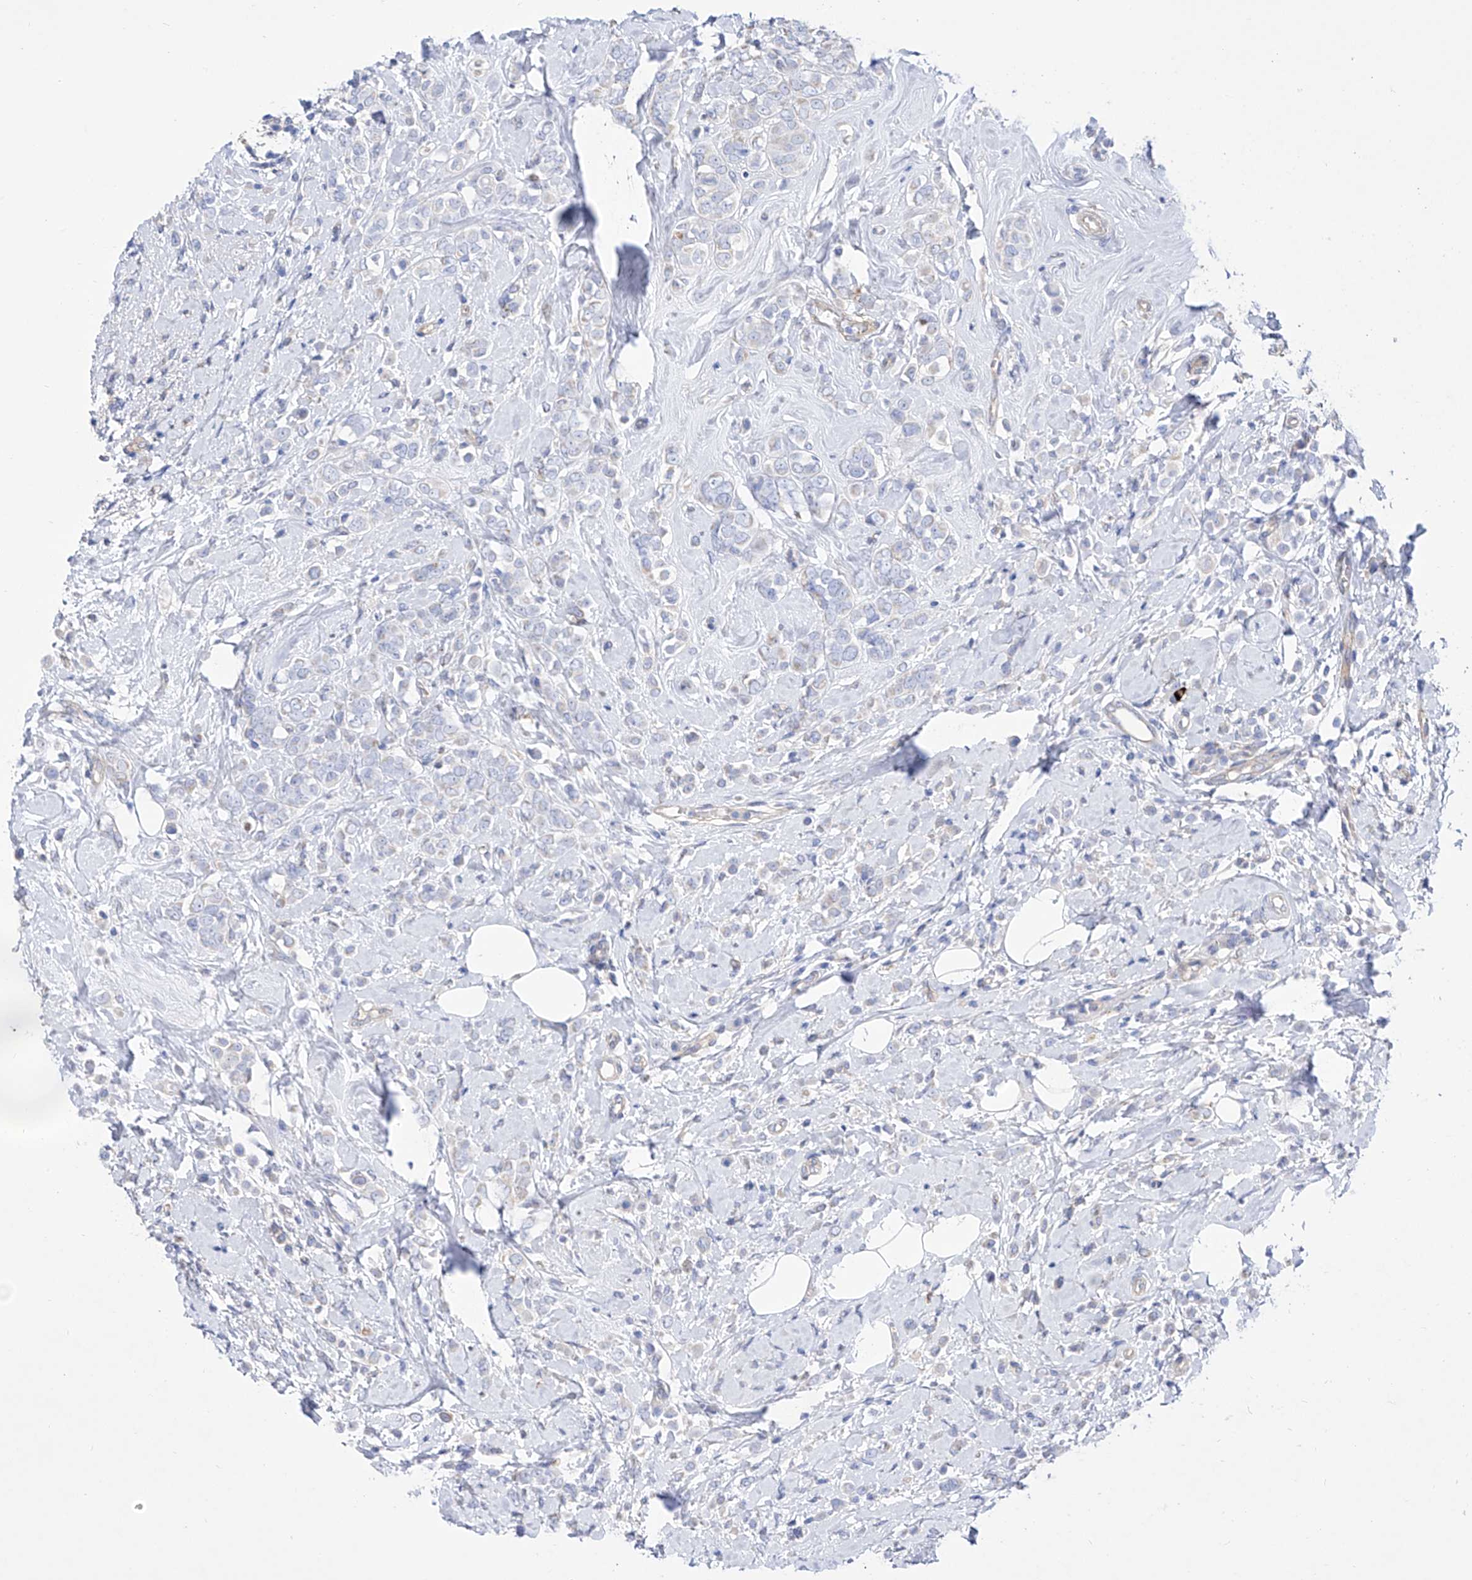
{"staining": {"intensity": "negative", "quantity": "none", "location": "none"}, "tissue": "breast cancer", "cell_type": "Tumor cells", "image_type": "cancer", "snomed": [{"axis": "morphology", "description": "Lobular carcinoma"}, {"axis": "topography", "description": "Breast"}], "caption": "IHC histopathology image of human breast lobular carcinoma stained for a protein (brown), which reveals no expression in tumor cells.", "gene": "ZNF653", "patient": {"sex": "female", "age": 47}}